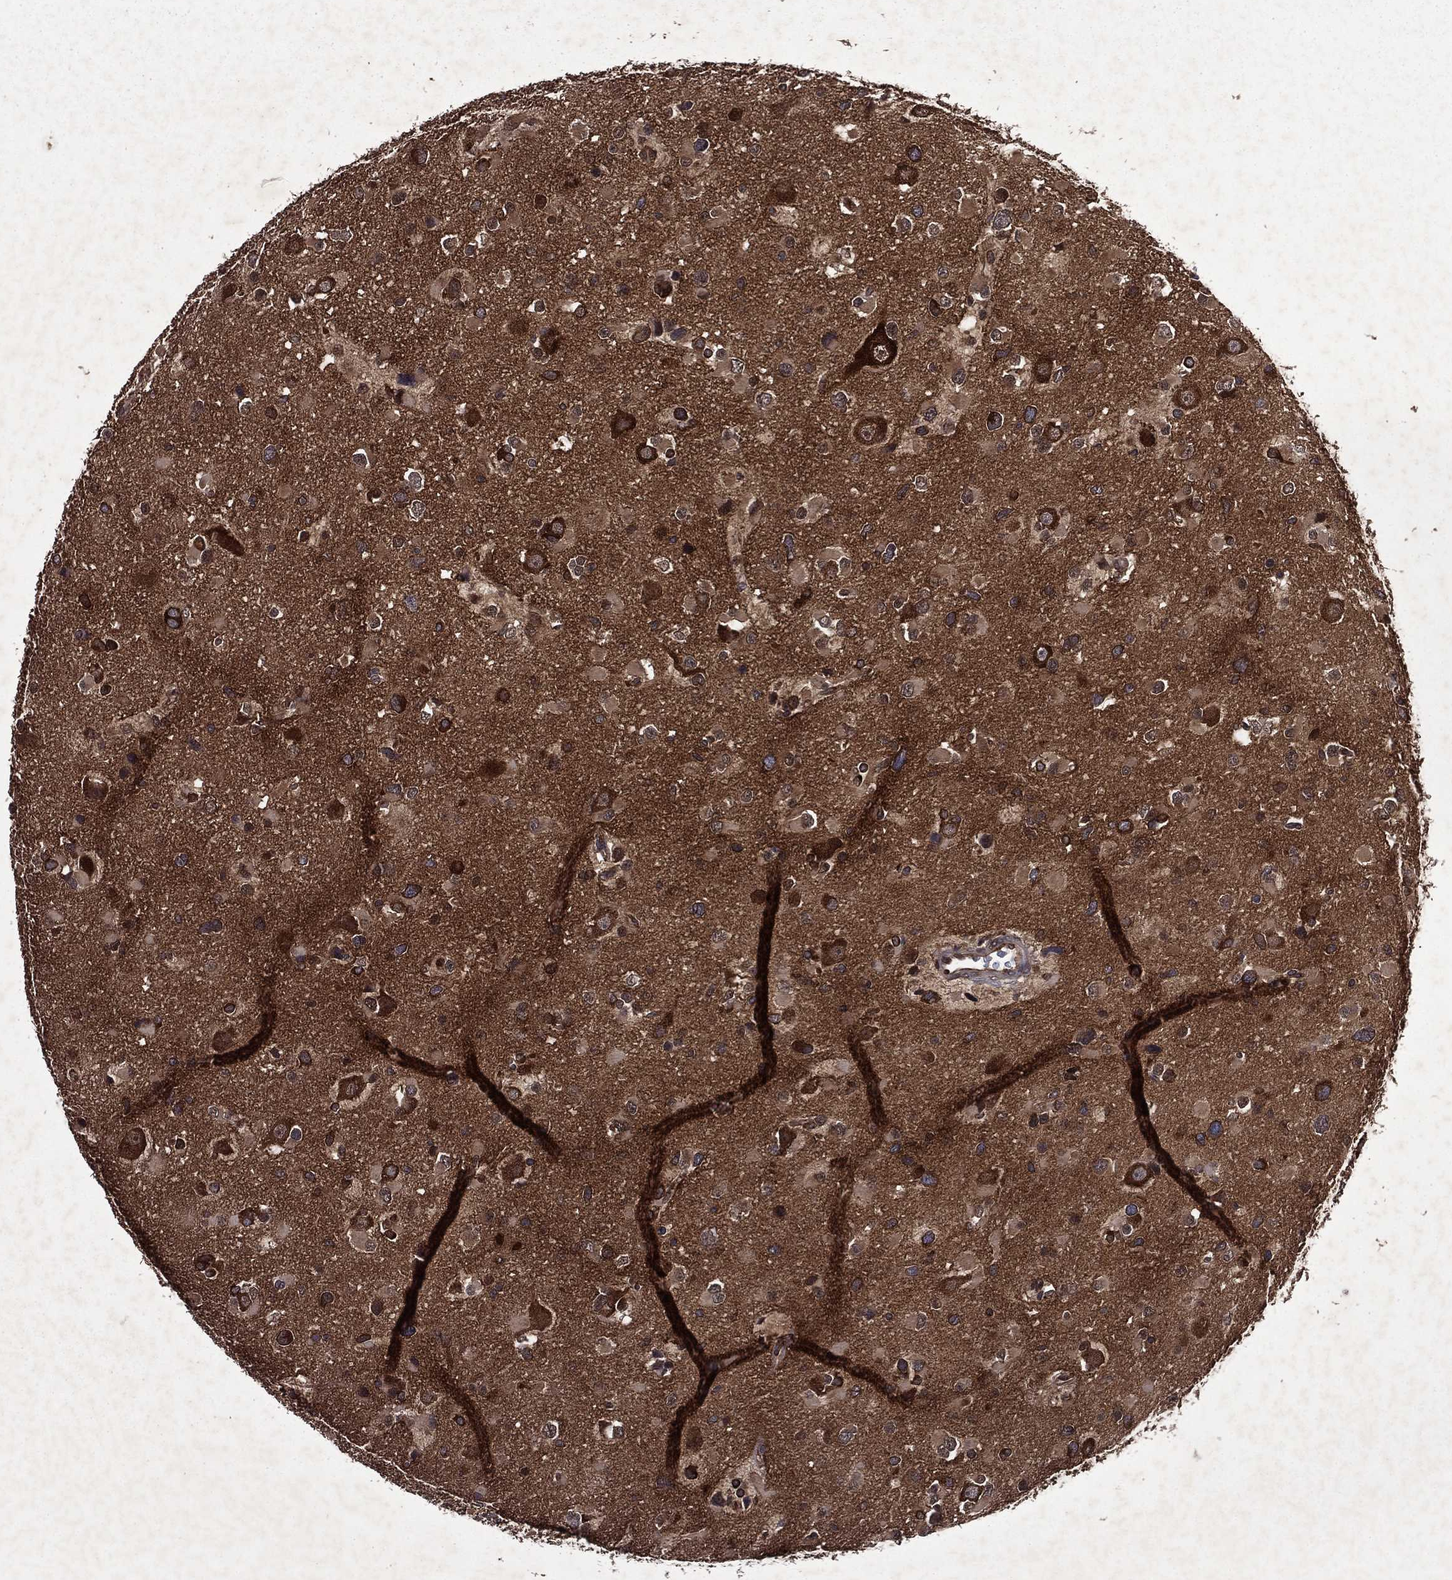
{"staining": {"intensity": "strong", "quantity": "<25%", "location": "cytoplasmic/membranous"}, "tissue": "glioma", "cell_type": "Tumor cells", "image_type": "cancer", "snomed": [{"axis": "morphology", "description": "Glioma, malignant, Low grade"}, {"axis": "topography", "description": "Brain"}], "caption": "Immunohistochemistry photomicrograph of glioma stained for a protein (brown), which demonstrates medium levels of strong cytoplasmic/membranous expression in about <25% of tumor cells.", "gene": "EIF2B4", "patient": {"sex": "female", "age": 32}}